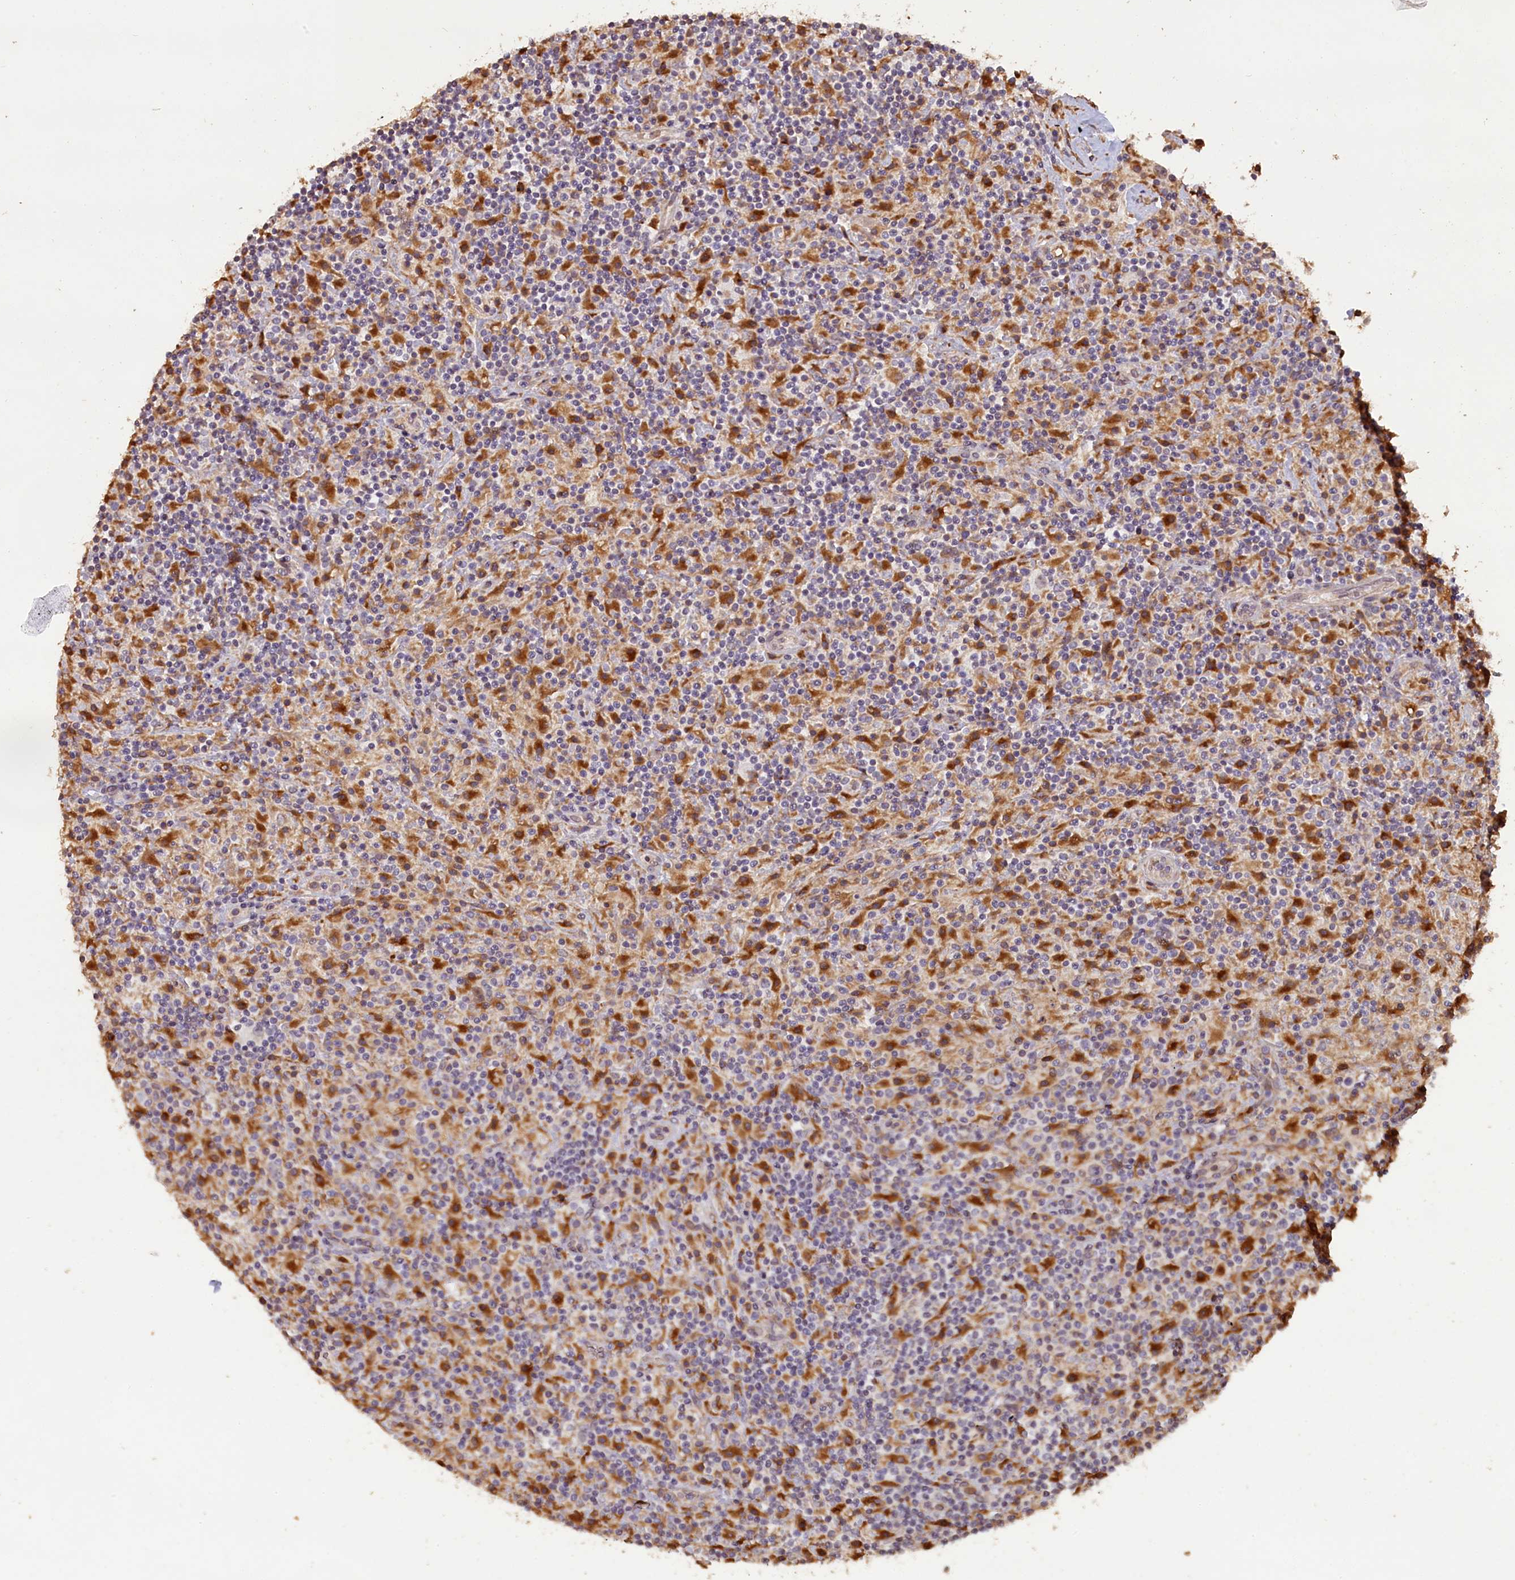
{"staining": {"intensity": "moderate", "quantity": "25%-75%", "location": "cytoplasmic/membranous"}, "tissue": "lymphoma", "cell_type": "Tumor cells", "image_type": "cancer", "snomed": [{"axis": "morphology", "description": "Hodgkin's disease, NOS"}, {"axis": "topography", "description": "Lymph node"}], "caption": "High-power microscopy captured an immunohistochemistry micrograph of Hodgkin's disease, revealing moderate cytoplasmic/membranous staining in approximately 25%-75% of tumor cells.", "gene": "SLC38A7", "patient": {"sex": "male", "age": 70}}